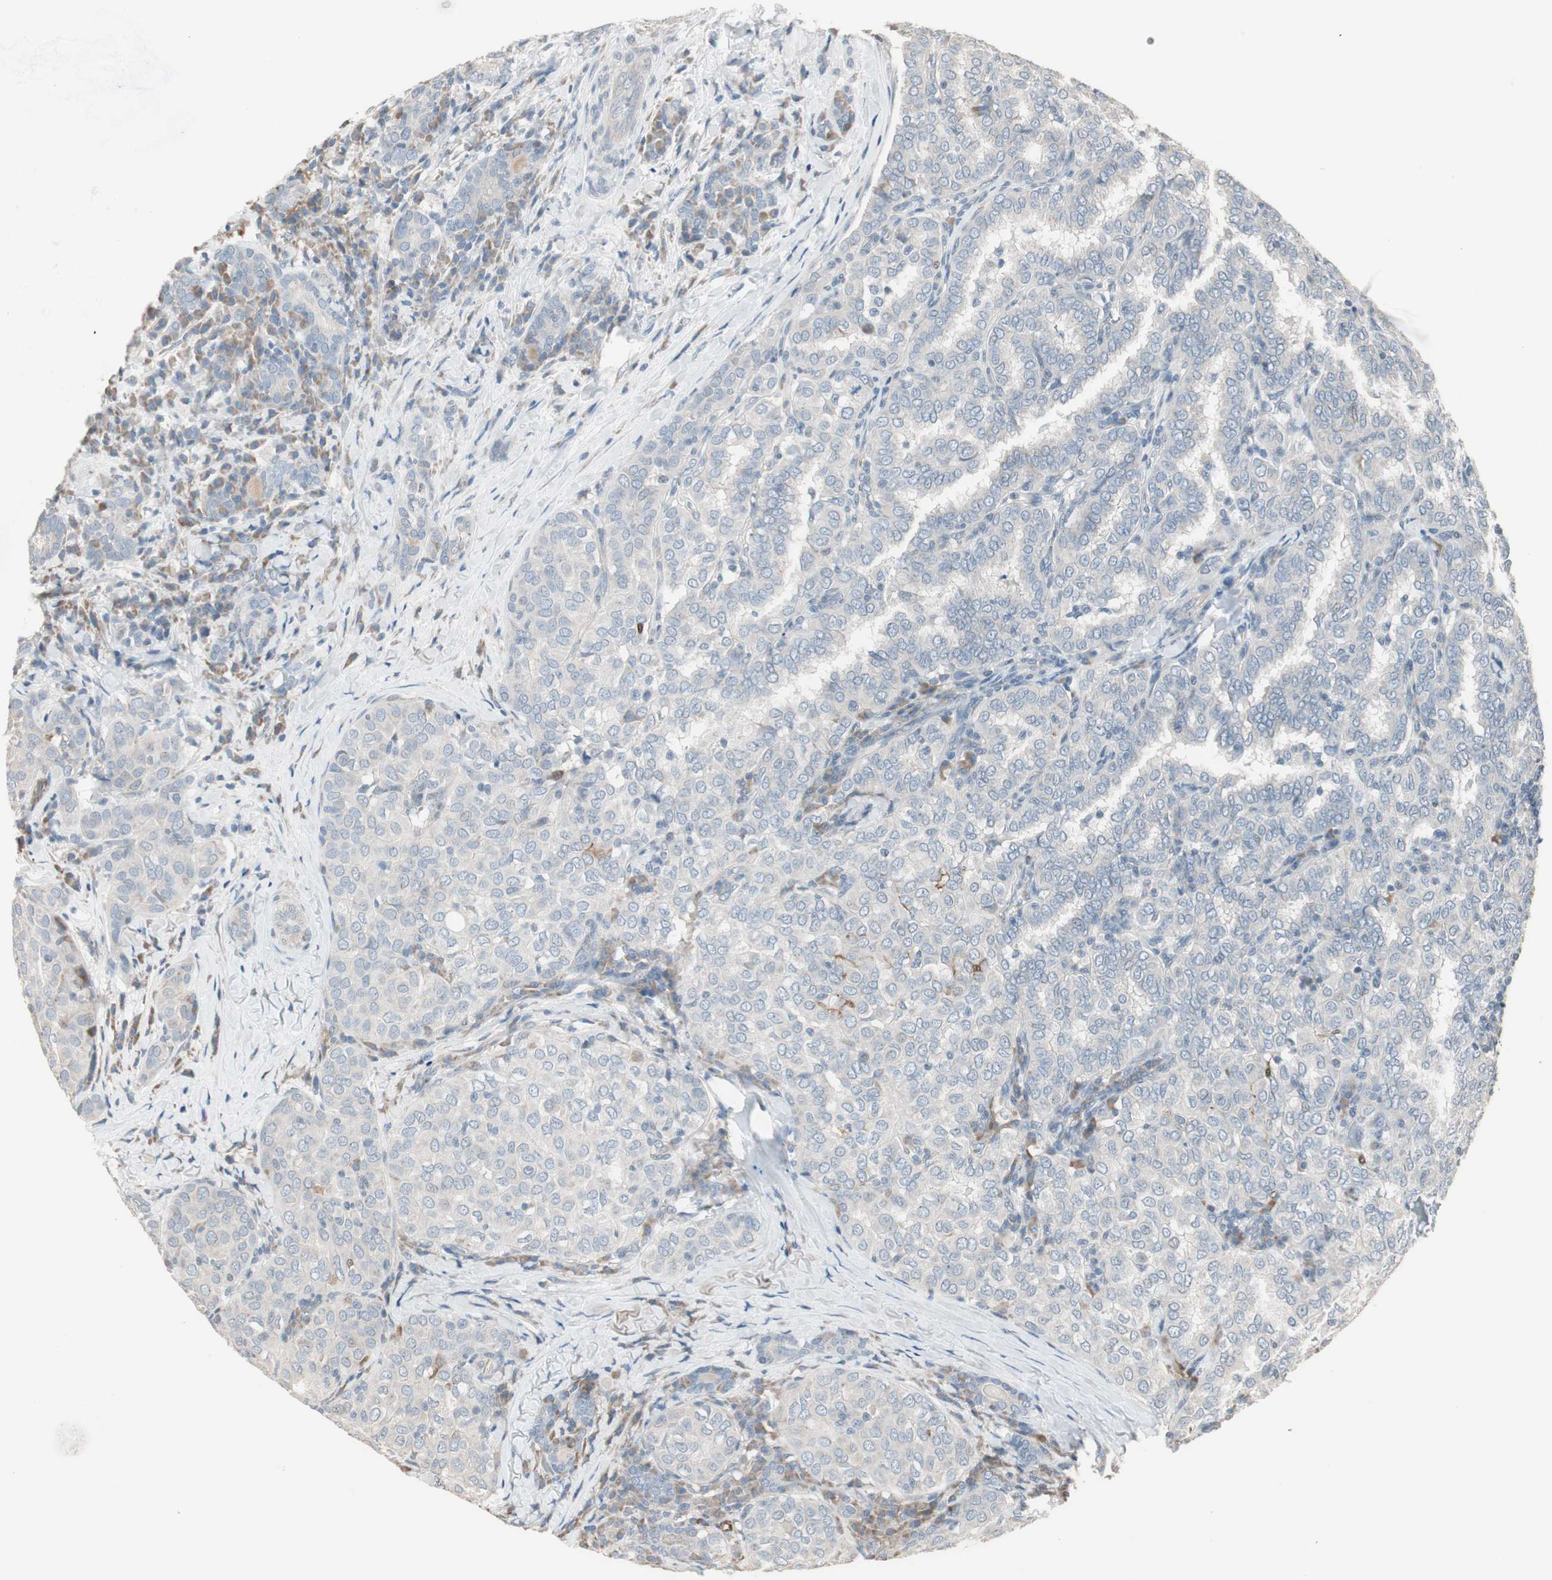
{"staining": {"intensity": "negative", "quantity": "none", "location": "none"}, "tissue": "thyroid cancer", "cell_type": "Tumor cells", "image_type": "cancer", "snomed": [{"axis": "morphology", "description": "Papillary adenocarcinoma, NOS"}, {"axis": "topography", "description": "Thyroid gland"}], "caption": "Papillary adenocarcinoma (thyroid) was stained to show a protein in brown. There is no significant positivity in tumor cells.", "gene": "PDZK1", "patient": {"sex": "female", "age": 30}}